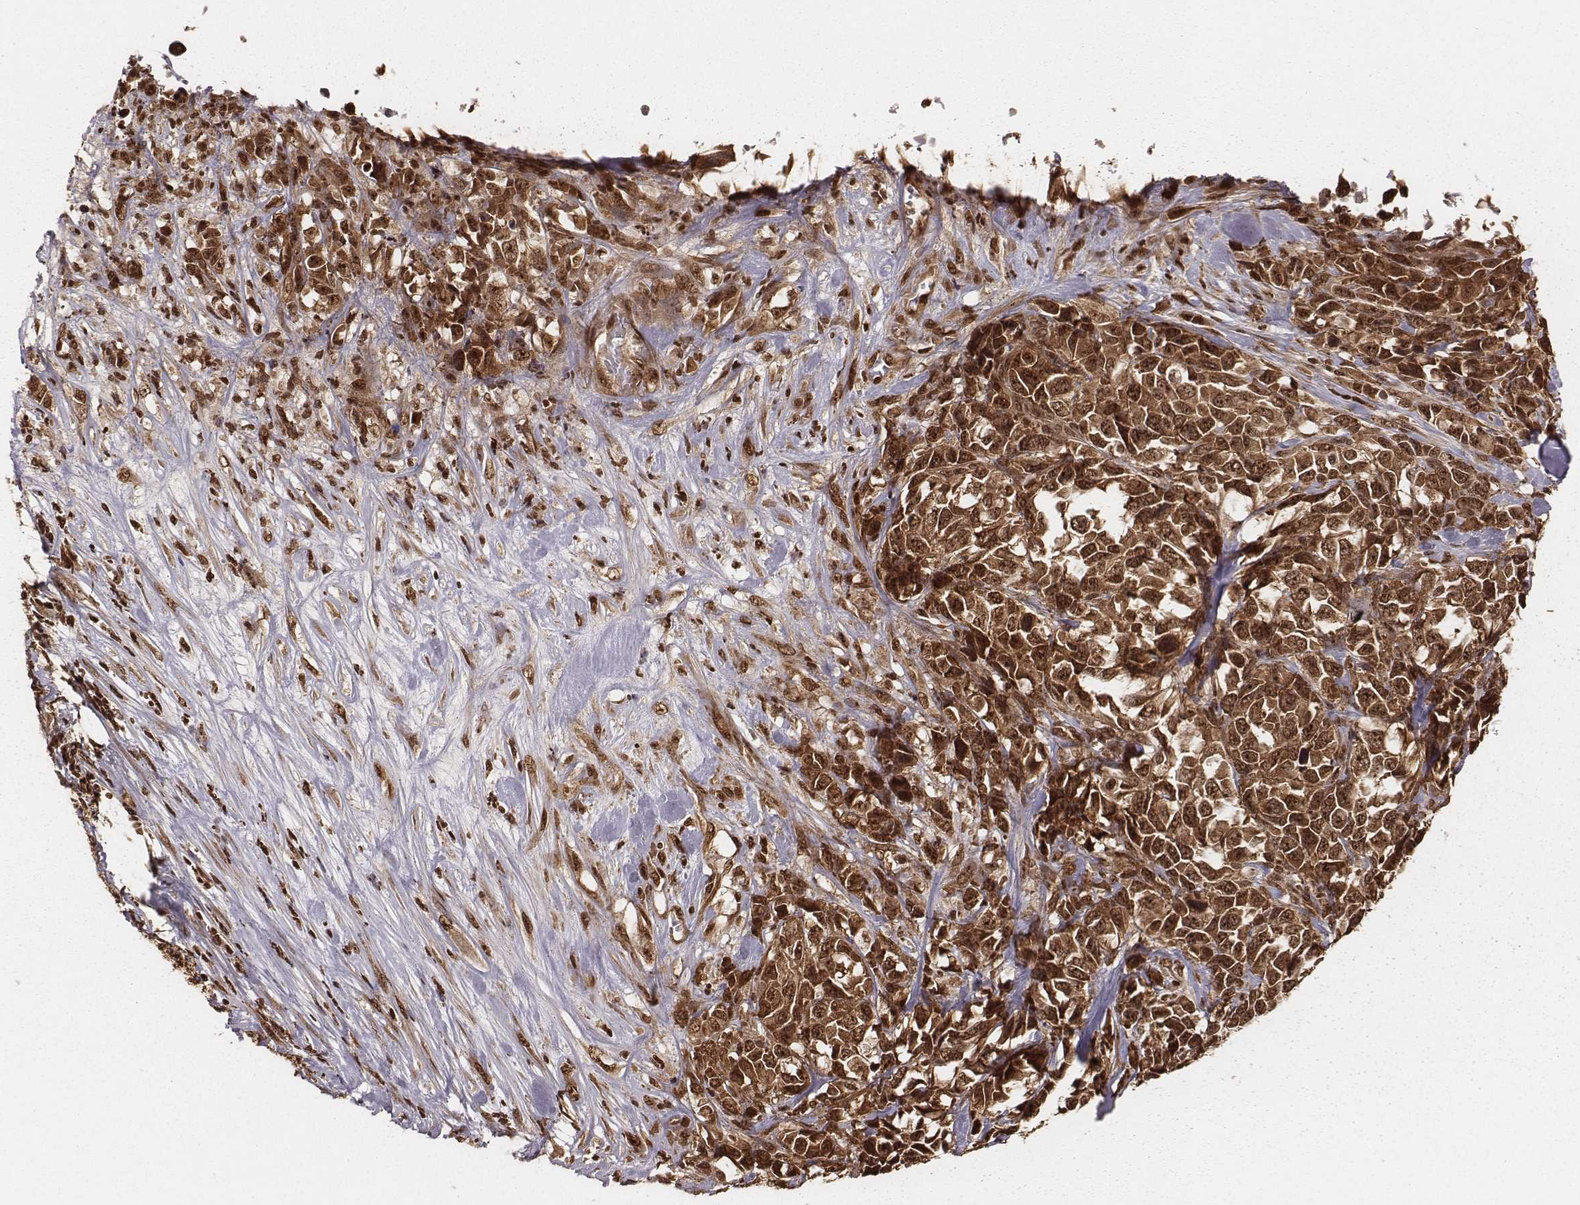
{"staining": {"intensity": "strong", "quantity": ">75%", "location": "cytoplasmic/membranous,nuclear"}, "tissue": "melanoma", "cell_type": "Tumor cells", "image_type": "cancer", "snomed": [{"axis": "morphology", "description": "Malignant melanoma, Metastatic site"}, {"axis": "topography", "description": "Skin"}], "caption": "The histopathology image displays a brown stain indicating the presence of a protein in the cytoplasmic/membranous and nuclear of tumor cells in malignant melanoma (metastatic site).", "gene": "NFX1", "patient": {"sex": "male", "age": 84}}